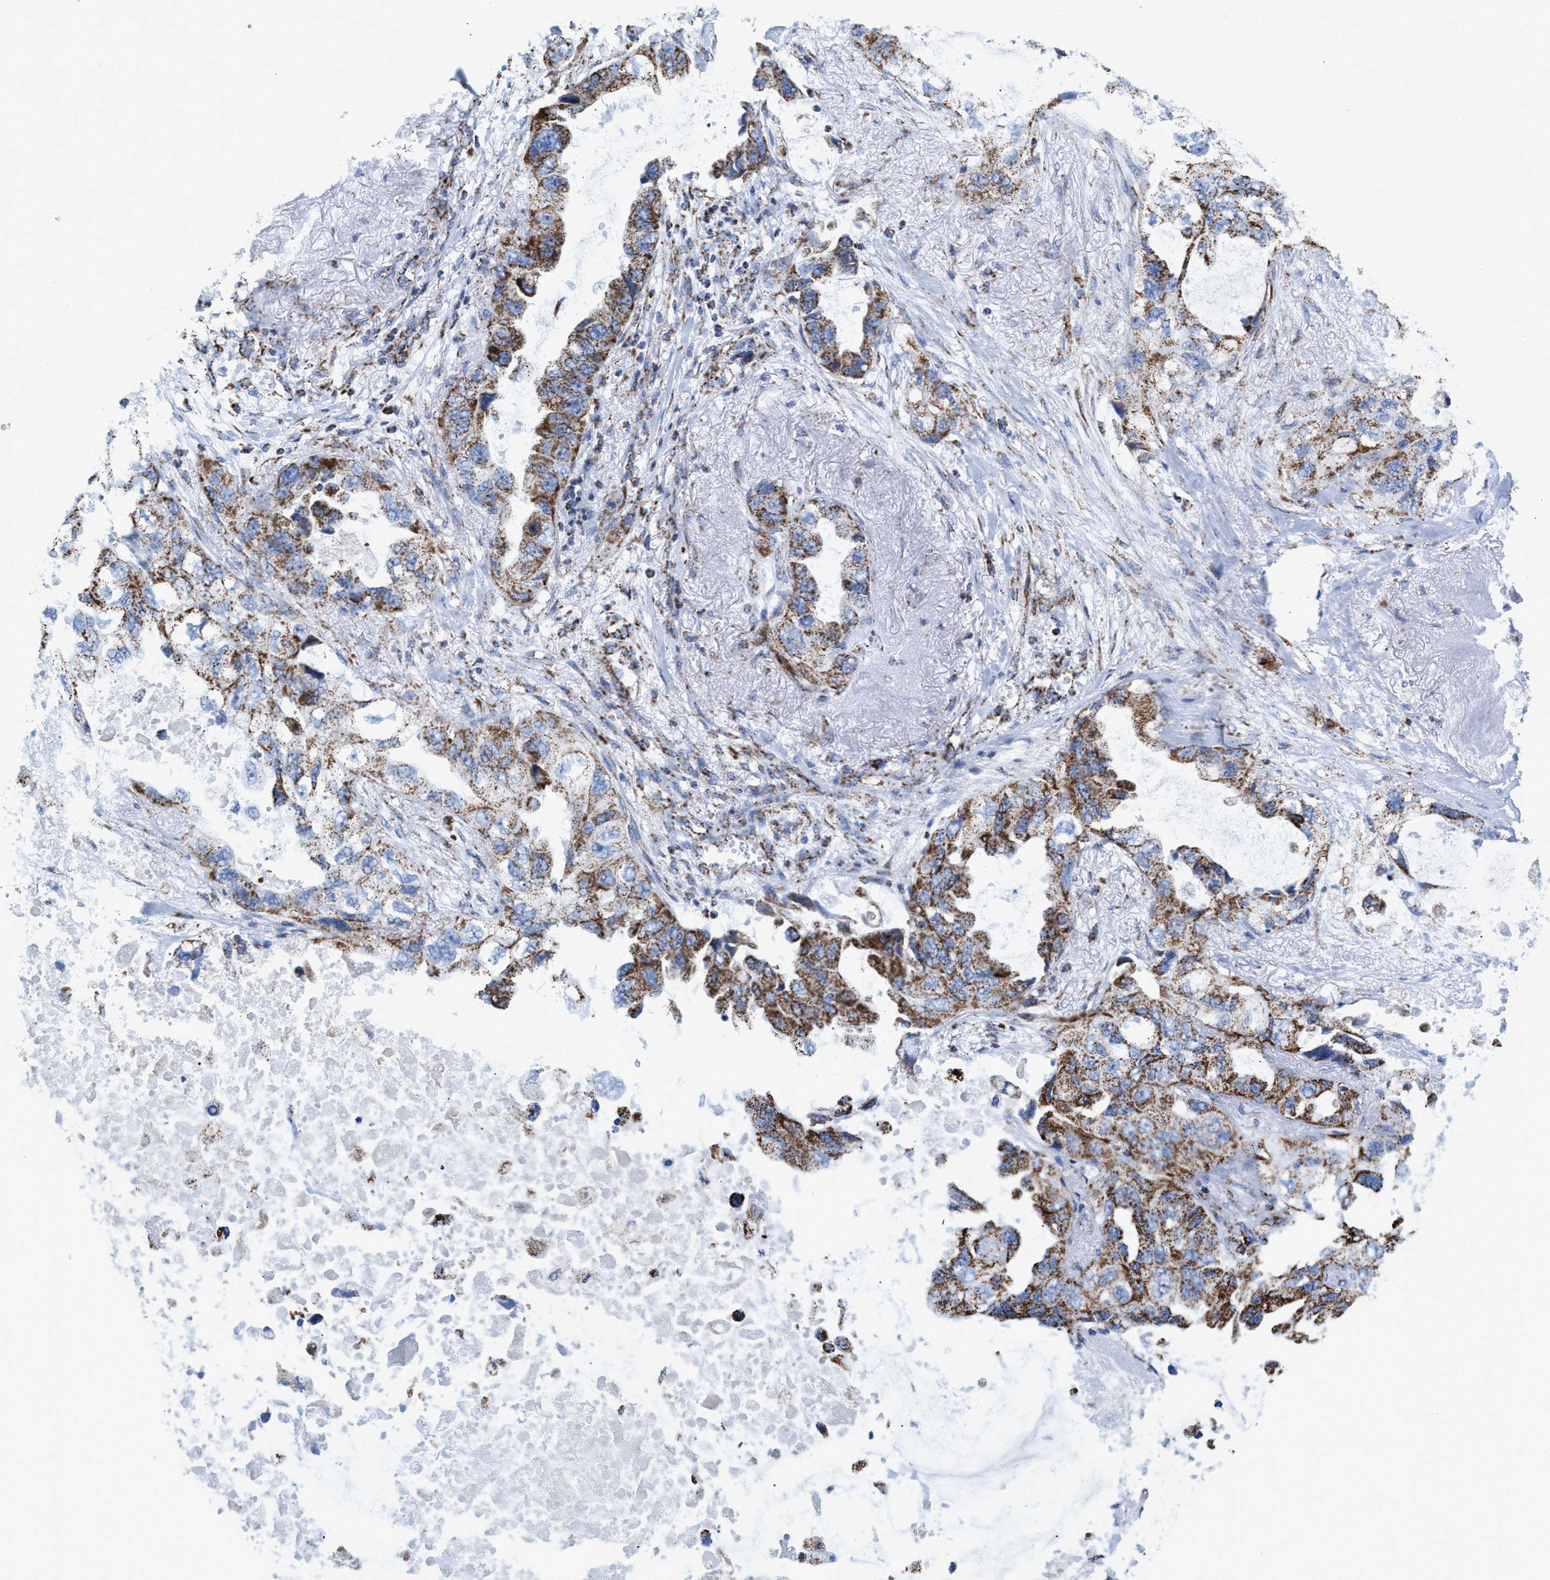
{"staining": {"intensity": "moderate", "quantity": ">75%", "location": "cytoplasmic/membranous"}, "tissue": "lung cancer", "cell_type": "Tumor cells", "image_type": "cancer", "snomed": [{"axis": "morphology", "description": "Squamous cell carcinoma, NOS"}, {"axis": "topography", "description": "Lung"}], "caption": "An image of human squamous cell carcinoma (lung) stained for a protein shows moderate cytoplasmic/membranous brown staining in tumor cells. (Stains: DAB in brown, nuclei in blue, Microscopy: brightfield microscopy at high magnification).", "gene": "ECHS1", "patient": {"sex": "female", "age": 73}}